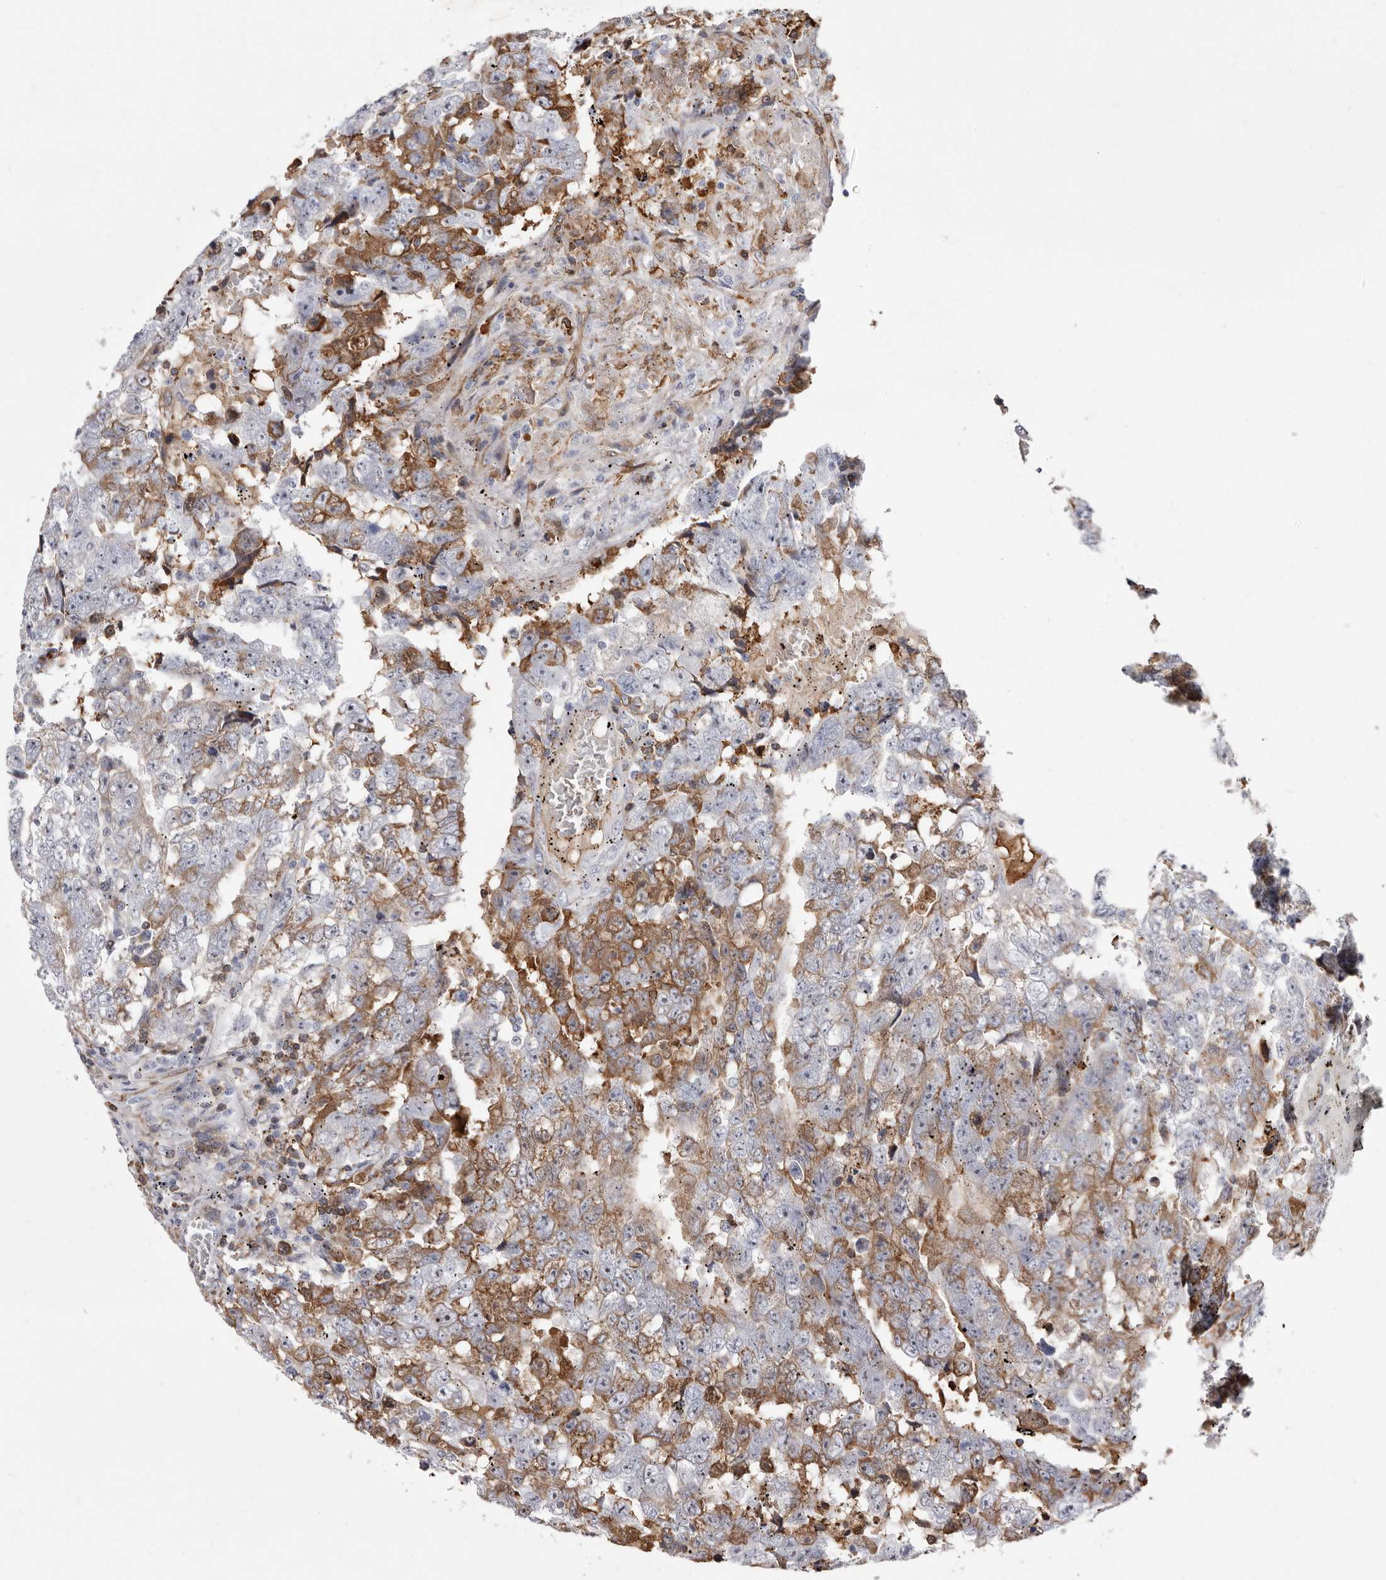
{"staining": {"intensity": "moderate", "quantity": "25%-75%", "location": "cytoplasmic/membranous"}, "tissue": "testis cancer", "cell_type": "Tumor cells", "image_type": "cancer", "snomed": [{"axis": "morphology", "description": "Carcinoma, Embryonal, NOS"}, {"axis": "topography", "description": "Testis"}], "caption": "DAB (3,3'-diaminobenzidine) immunohistochemical staining of testis embryonal carcinoma demonstrates moderate cytoplasmic/membranous protein staining in about 25%-75% of tumor cells.", "gene": "NUBPL", "patient": {"sex": "male", "age": 25}}